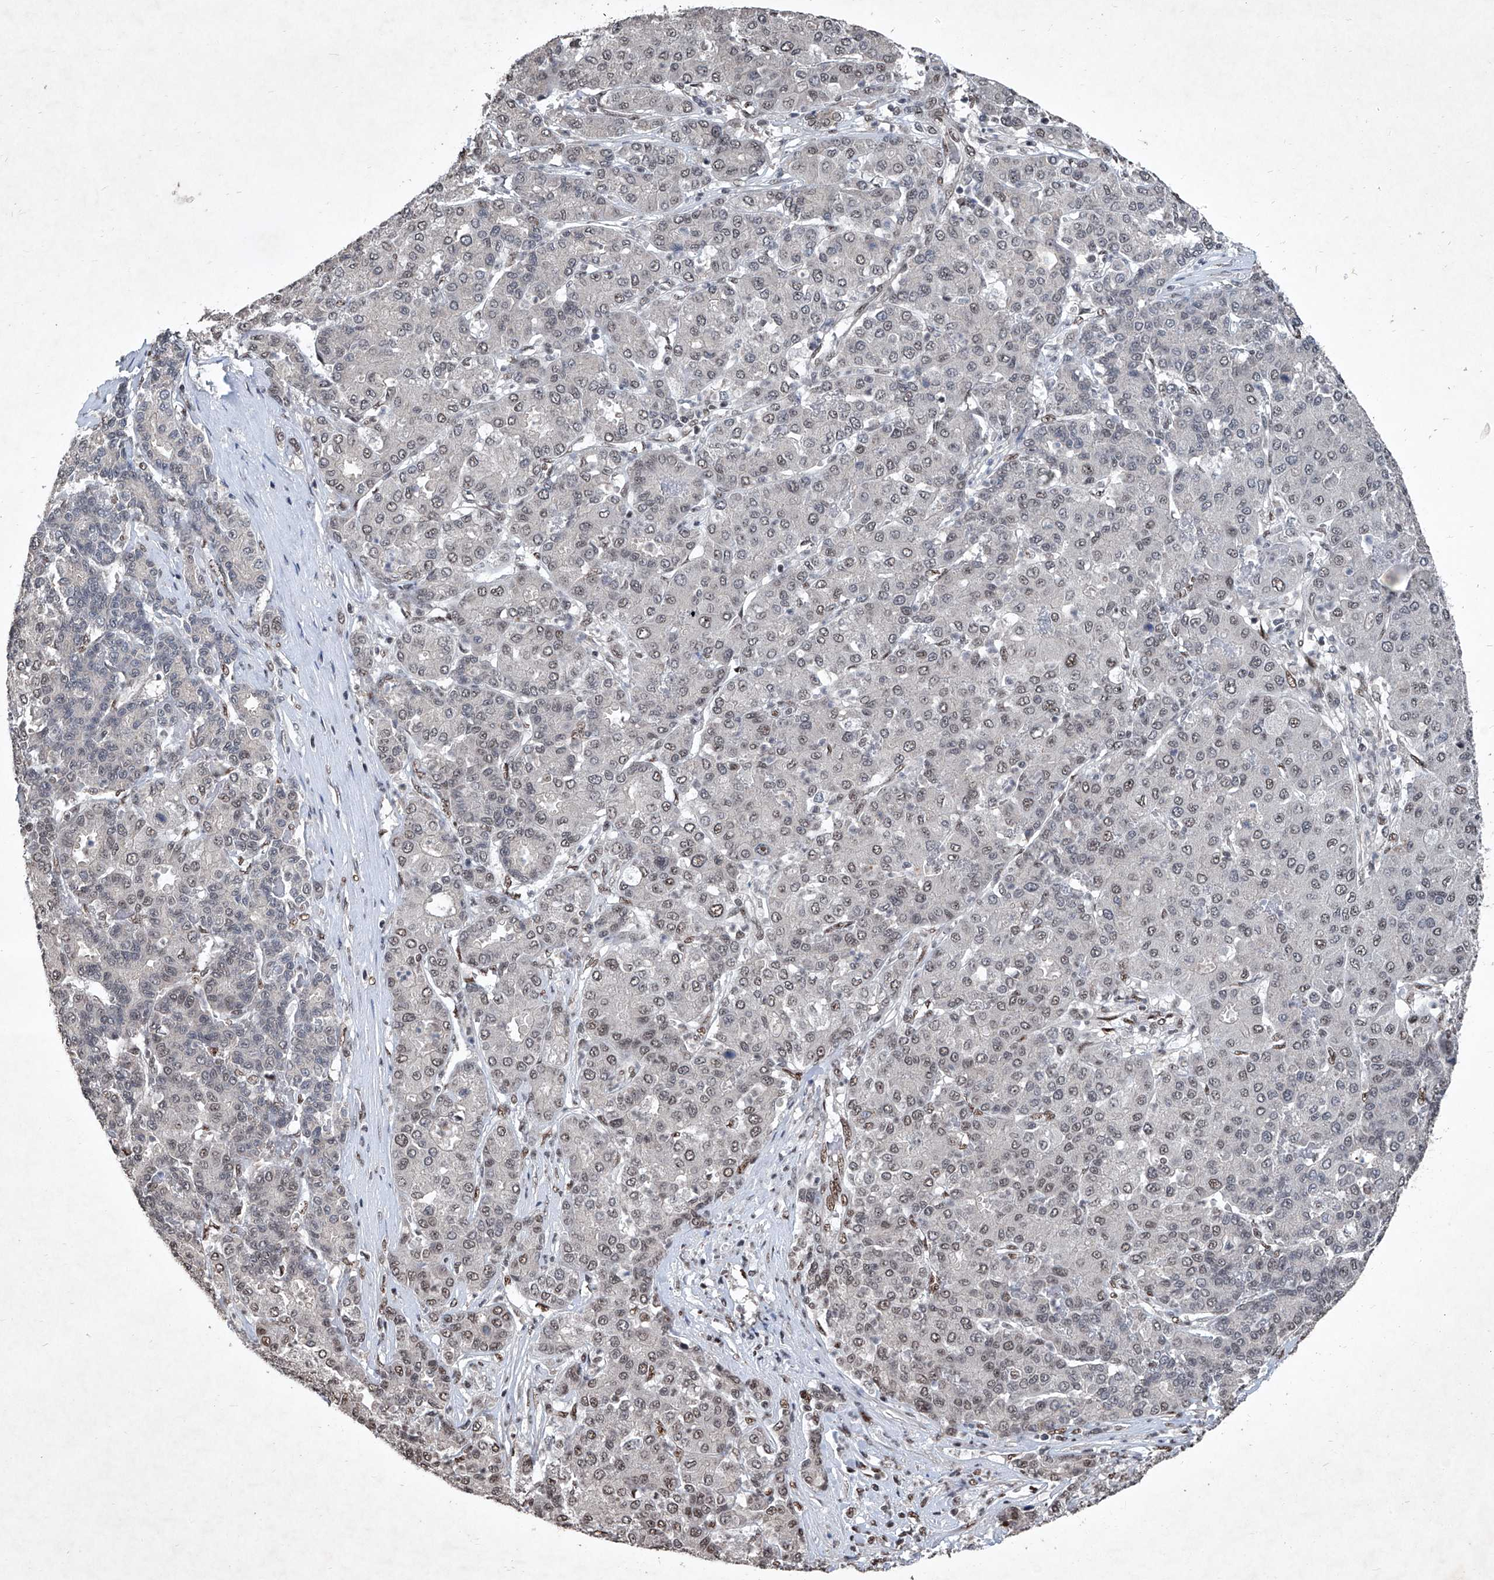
{"staining": {"intensity": "weak", "quantity": ">75%", "location": "nuclear"}, "tissue": "liver cancer", "cell_type": "Tumor cells", "image_type": "cancer", "snomed": [{"axis": "morphology", "description": "Carcinoma, Hepatocellular, NOS"}, {"axis": "topography", "description": "Liver"}], "caption": "The histopathology image displays a brown stain indicating the presence of a protein in the nuclear of tumor cells in hepatocellular carcinoma (liver).", "gene": "DDX39B", "patient": {"sex": "male", "age": 65}}